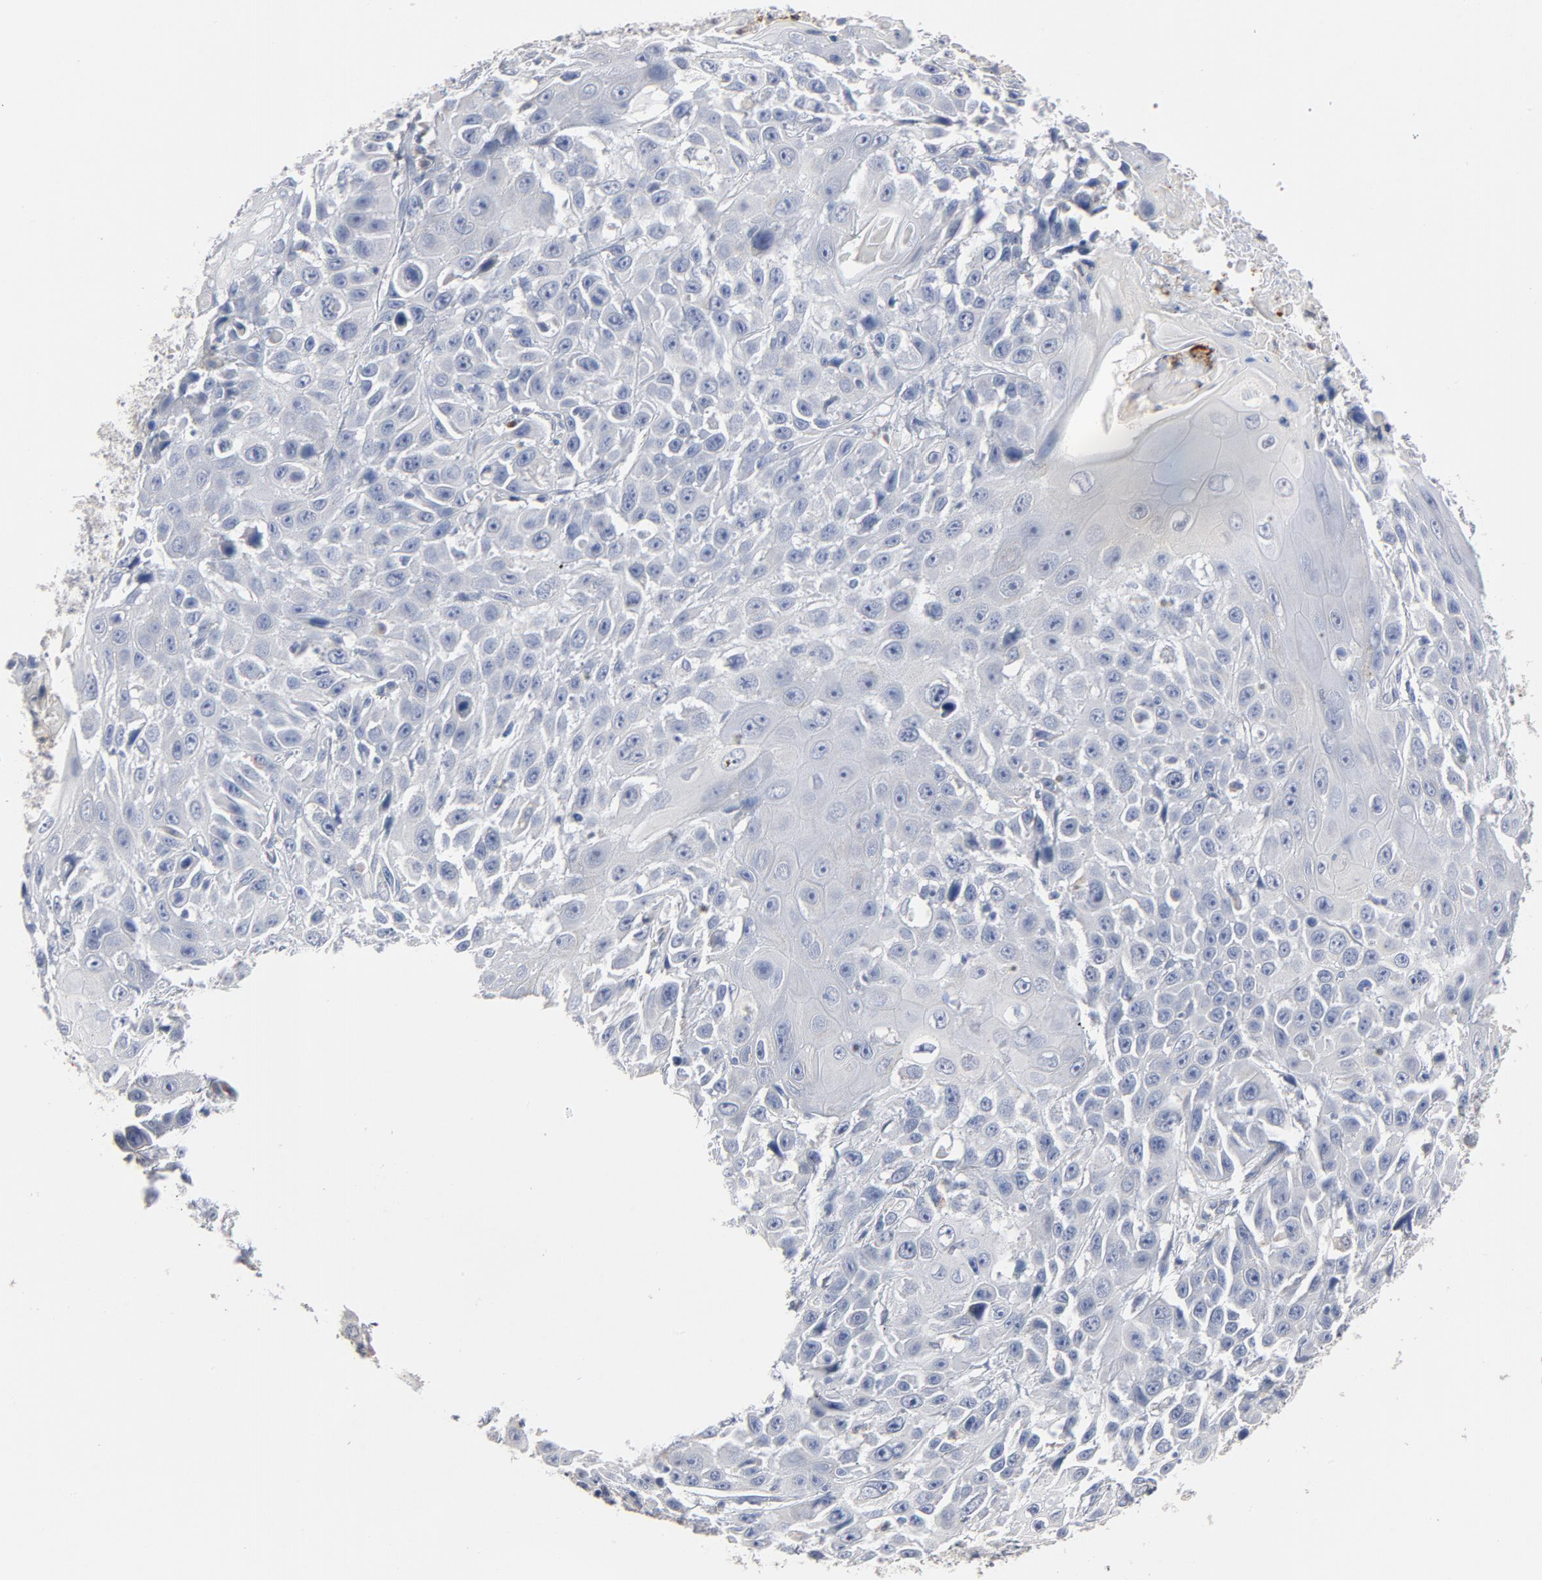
{"staining": {"intensity": "negative", "quantity": "none", "location": "none"}, "tissue": "cervical cancer", "cell_type": "Tumor cells", "image_type": "cancer", "snomed": [{"axis": "morphology", "description": "Squamous cell carcinoma, NOS"}, {"axis": "topography", "description": "Cervix"}], "caption": "Immunohistochemistry of cervical cancer (squamous cell carcinoma) displays no staining in tumor cells. (DAB immunohistochemistry (IHC) with hematoxylin counter stain).", "gene": "AK7", "patient": {"sex": "female", "age": 39}}